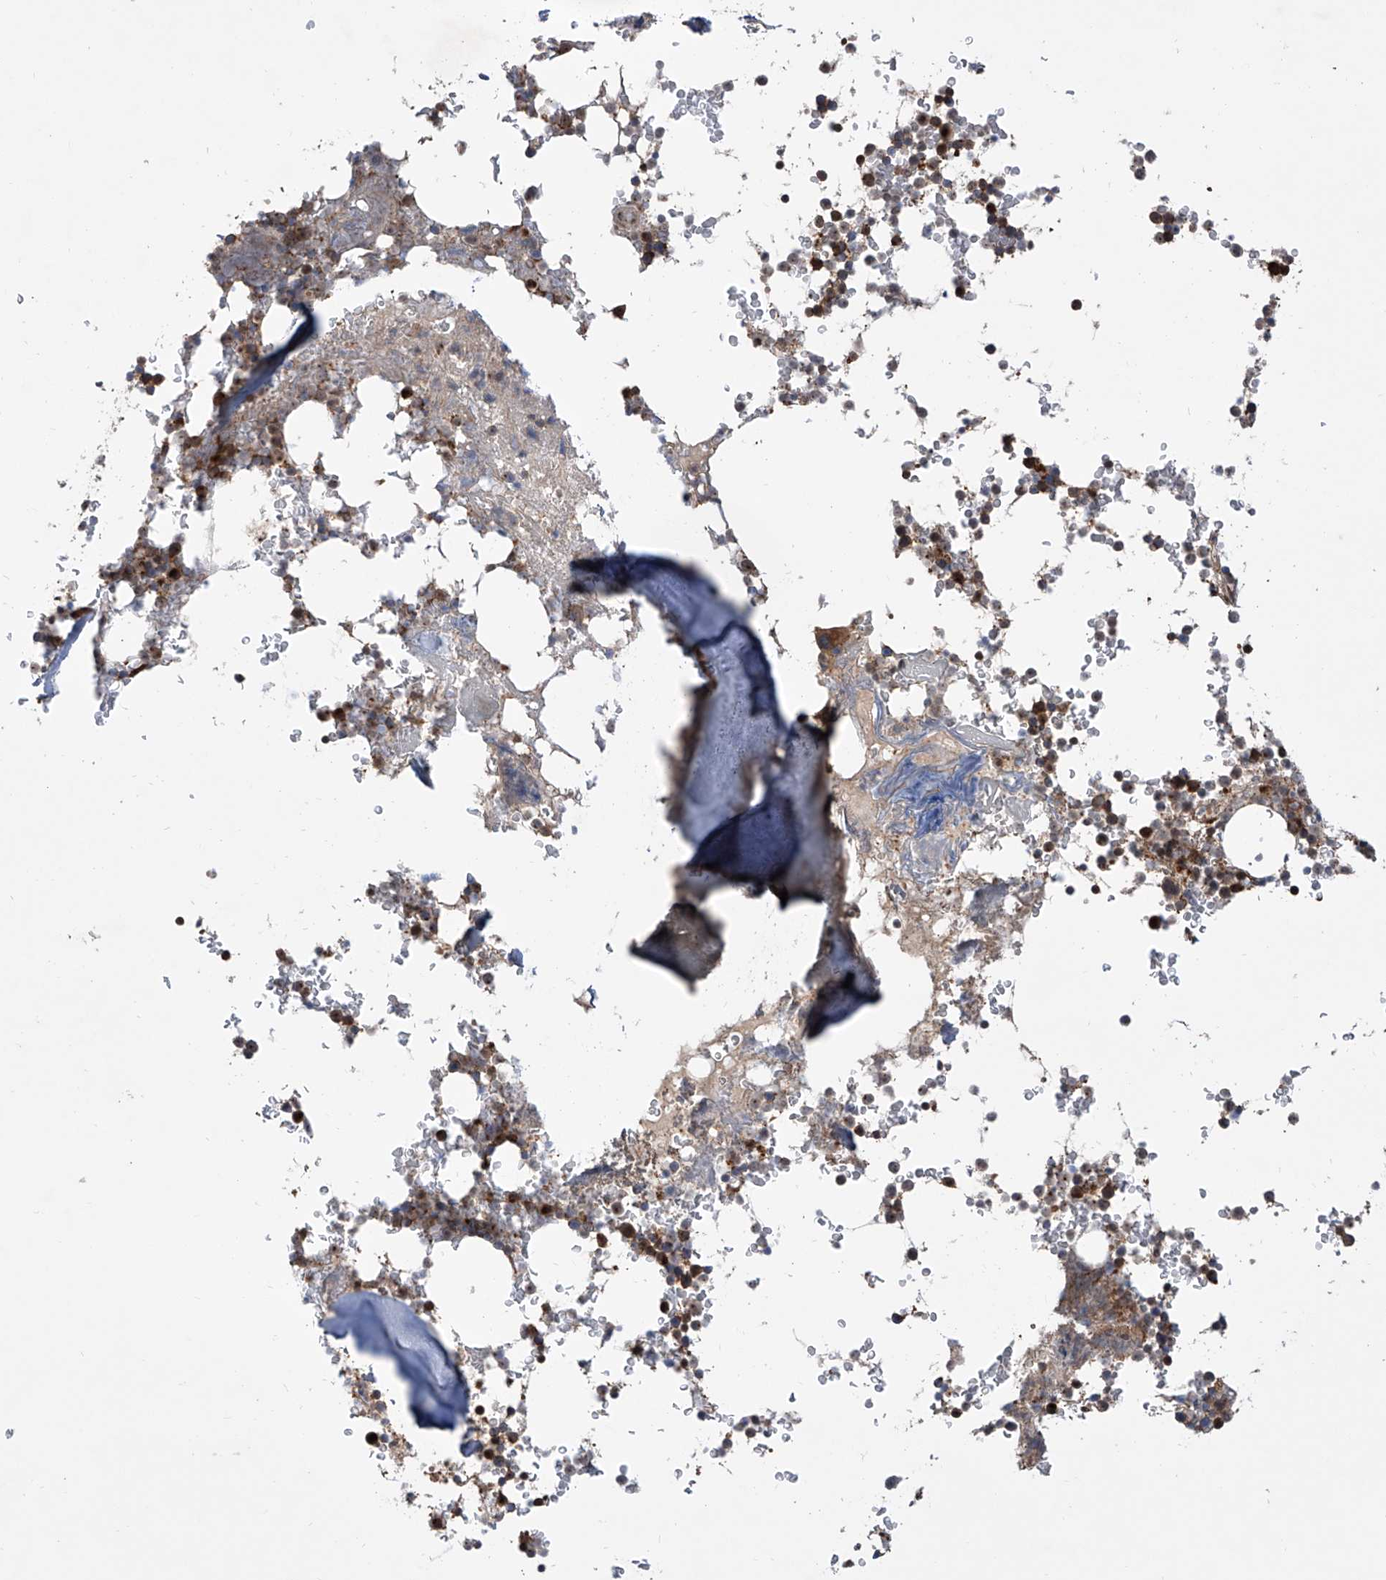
{"staining": {"intensity": "moderate", "quantity": "25%-75%", "location": "cytoplasmic/membranous"}, "tissue": "bone marrow", "cell_type": "Hematopoietic cells", "image_type": "normal", "snomed": [{"axis": "morphology", "description": "Normal tissue, NOS"}, {"axis": "topography", "description": "Bone marrow"}], "caption": "The micrograph exhibits immunohistochemical staining of normal bone marrow. There is moderate cytoplasmic/membranous expression is present in about 25%-75% of hematopoietic cells.", "gene": "HOXC8", "patient": {"sex": "male", "age": 58}}